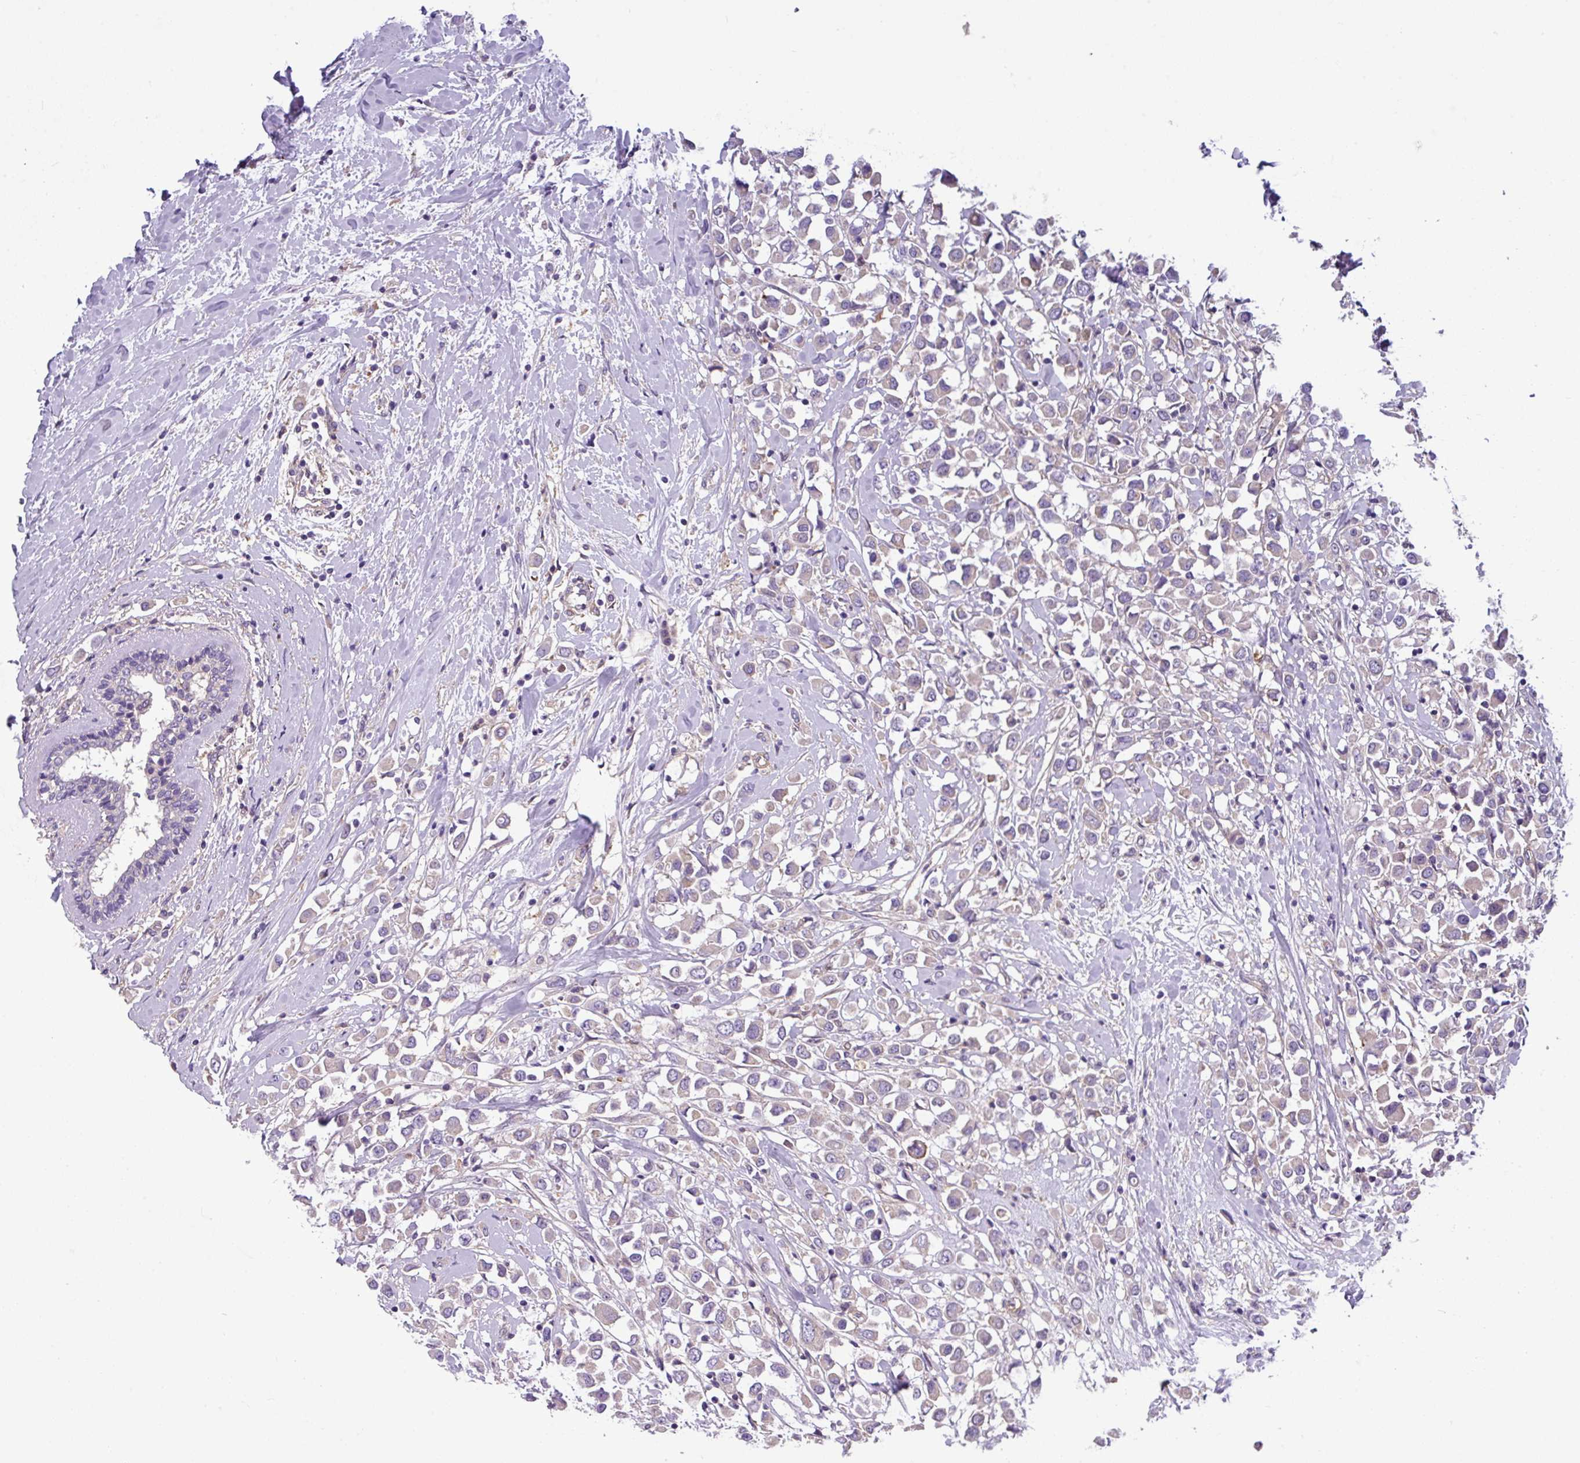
{"staining": {"intensity": "moderate", "quantity": "25%-75%", "location": "cytoplasmic/membranous"}, "tissue": "breast cancer", "cell_type": "Tumor cells", "image_type": "cancer", "snomed": [{"axis": "morphology", "description": "Duct carcinoma"}, {"axis": "topography", "description": "Breast"}], "caption": "The photomicrograph exhibits a brown stain indicating the presence of a protein in the cytoplasmic/membranous of tumor cells in breast cancer (invasive ductal carcinoma).", "gene": "SLC23A2", "patient": {"sex": "female", "age": 87}}